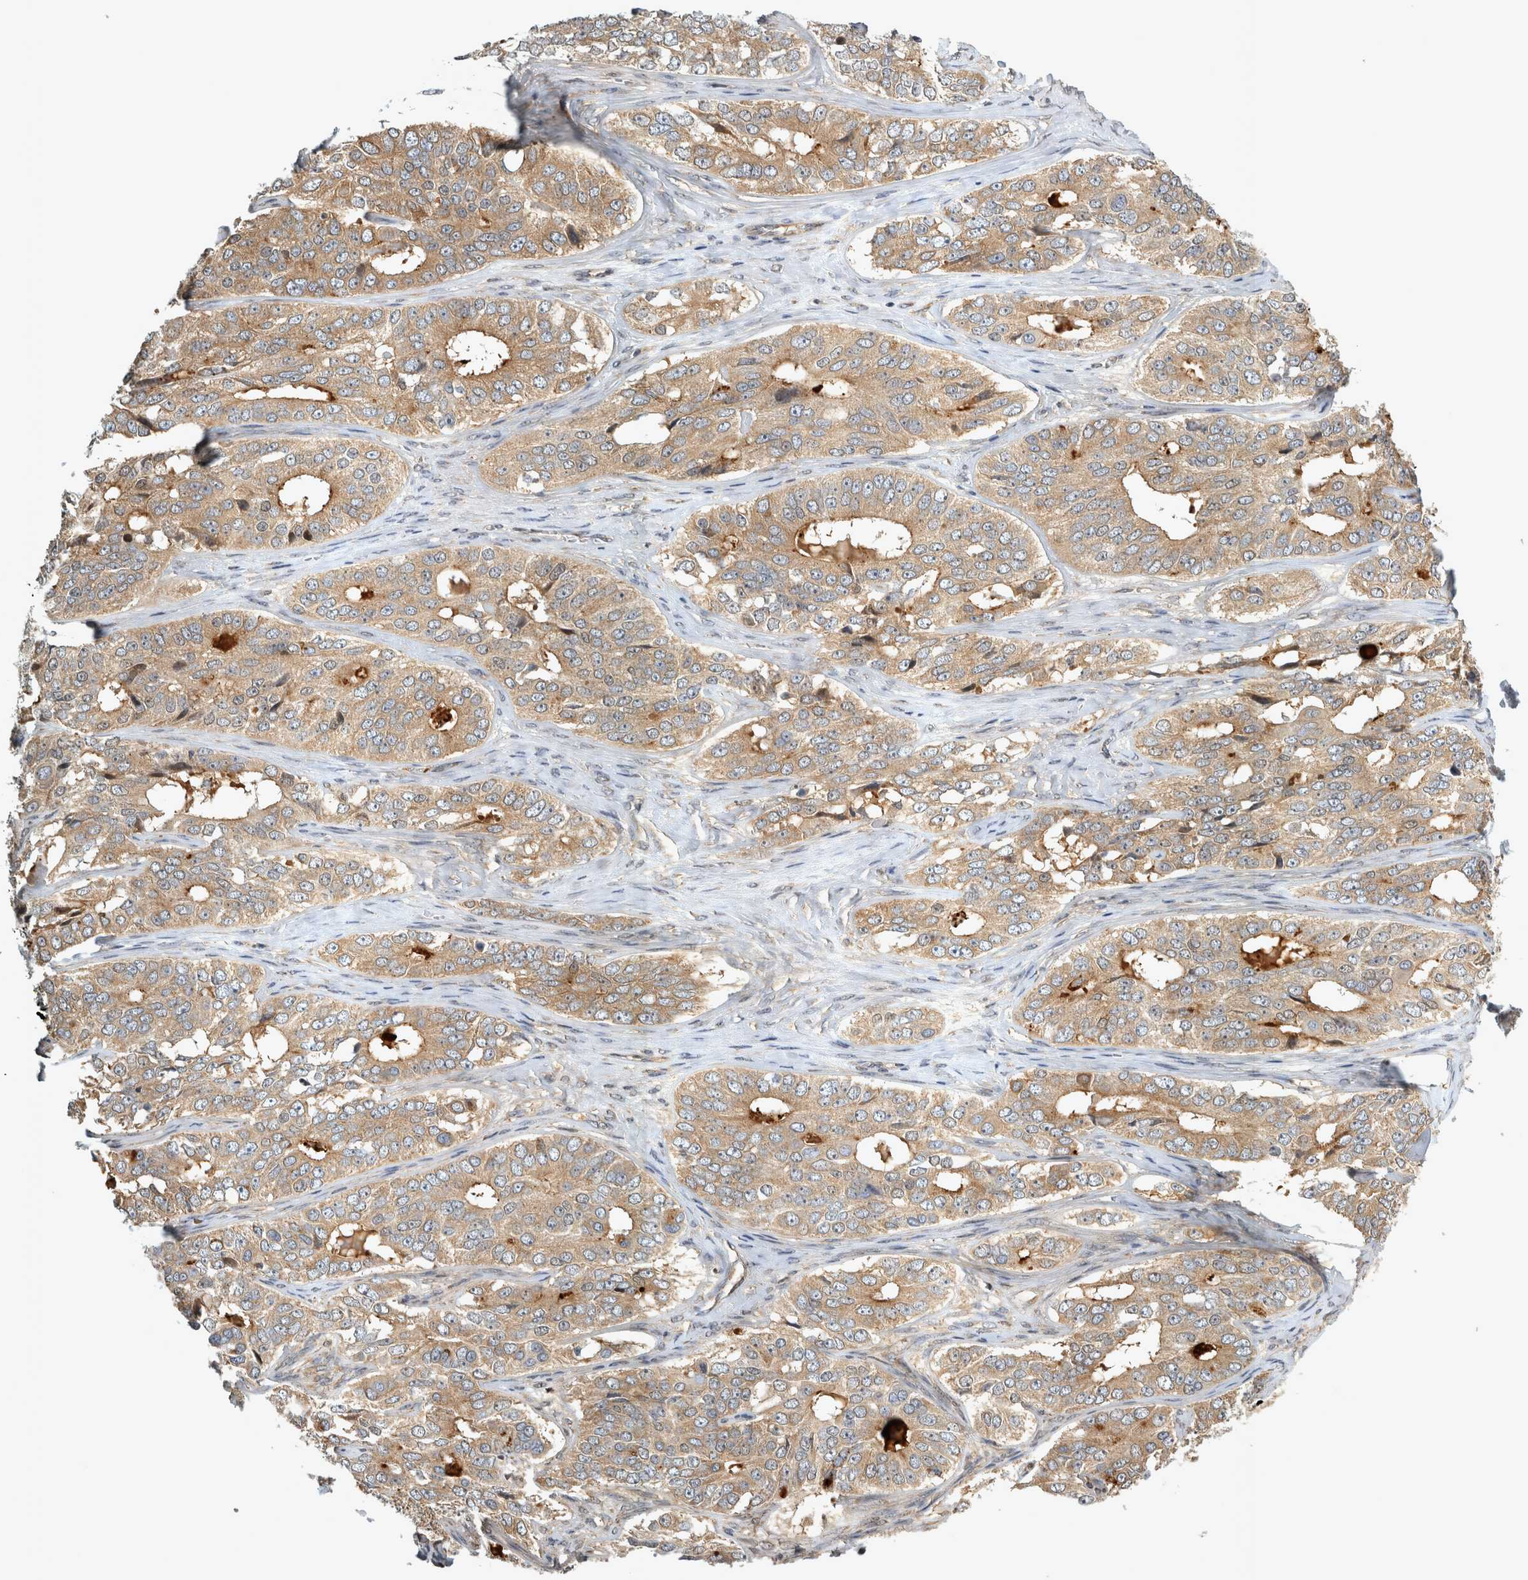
{"staining": {"intensity": "weak", "quantity": ">75%", "location": "cytoplasmic/membranous"}, "tissue": "ovarian cancer", "cell_type": "Tumor cells", "image_type": "cancer", "snomed": [{"axis": "morphology", "description": "Carcinoma, endometroid"}, {"axis": "topography", "description": "Ovary"}], "caption": "Immunohistochemistry (DAB) staining of human endometroid carcinoma (ovarian) displays weak cytoplasmic/membranous protein positivity in about >75% of tumor cells.", "gene": "TRMT61B", "patient": {"sex": "female", "age": 51}}